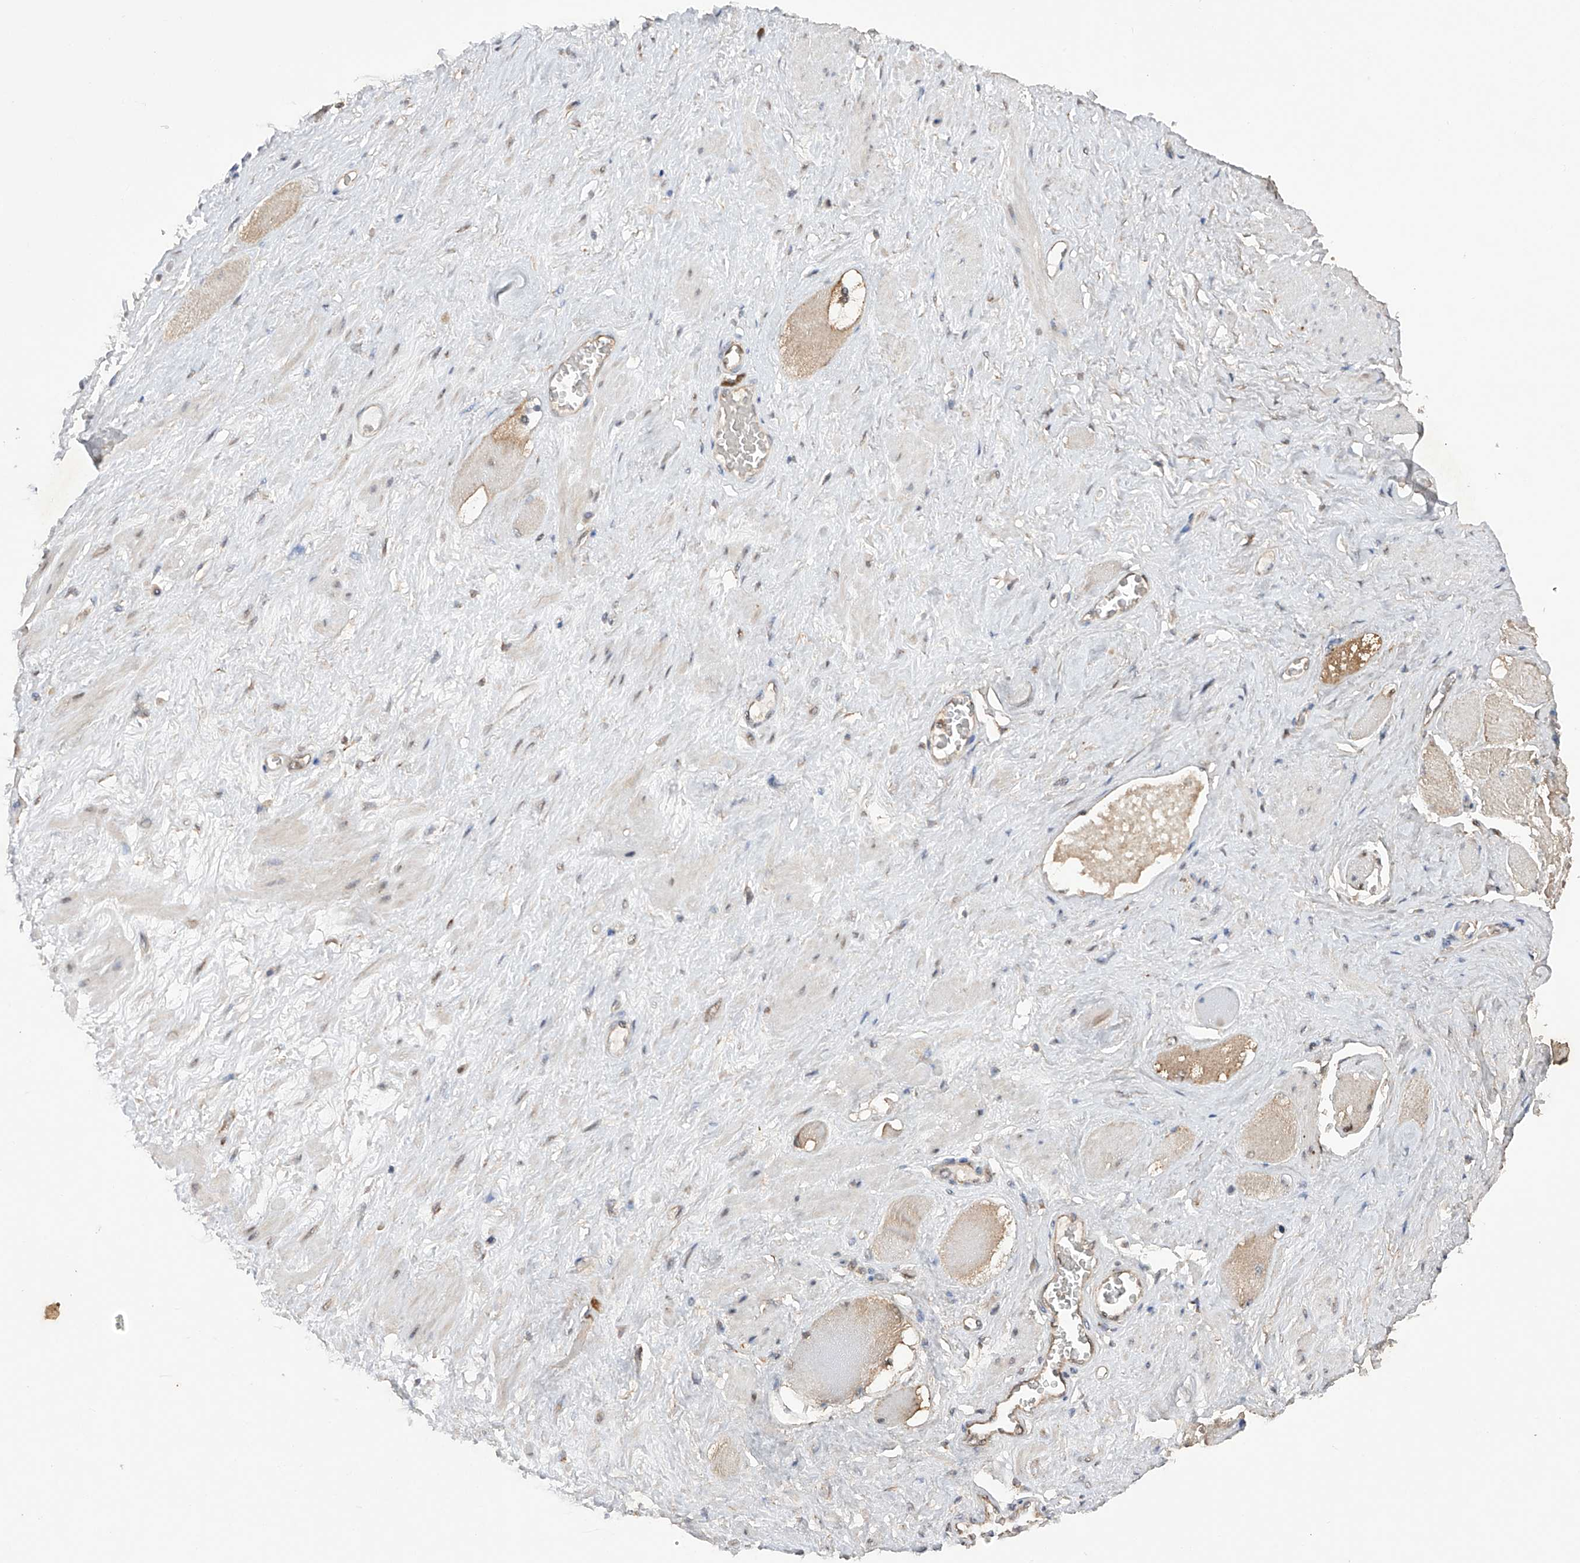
{"staining": {"intensity": "weak", "quantity": ">75%", "location": "cytoplasmic/membranous"}, "tissue": "adipose tissue", "cell_type": "Adipocytes", "image_type": "normal", "snomed": [{"axis": "morphology", "description": "Normal tissue, NOS"}, {"axis": "morphology", "description": "Adenocarcinoma, Low grade"}, {"axis": "topography", "description": "Prostate"}, {"axis": "topography", "description": "Peripheral nerve tissue"}], "caption": "Immunohistochemical staining of benign adipose tissue shows weak cytoplasmic/membranous protein expression in approximately >75% of adipocytes. (DAB (3,3'-diaminobenzidine) IHC, brown staining for protein, blue staining for nuclei).", "gene": "SDHAF4", "patient": {"sex": "male", "age": 63}}